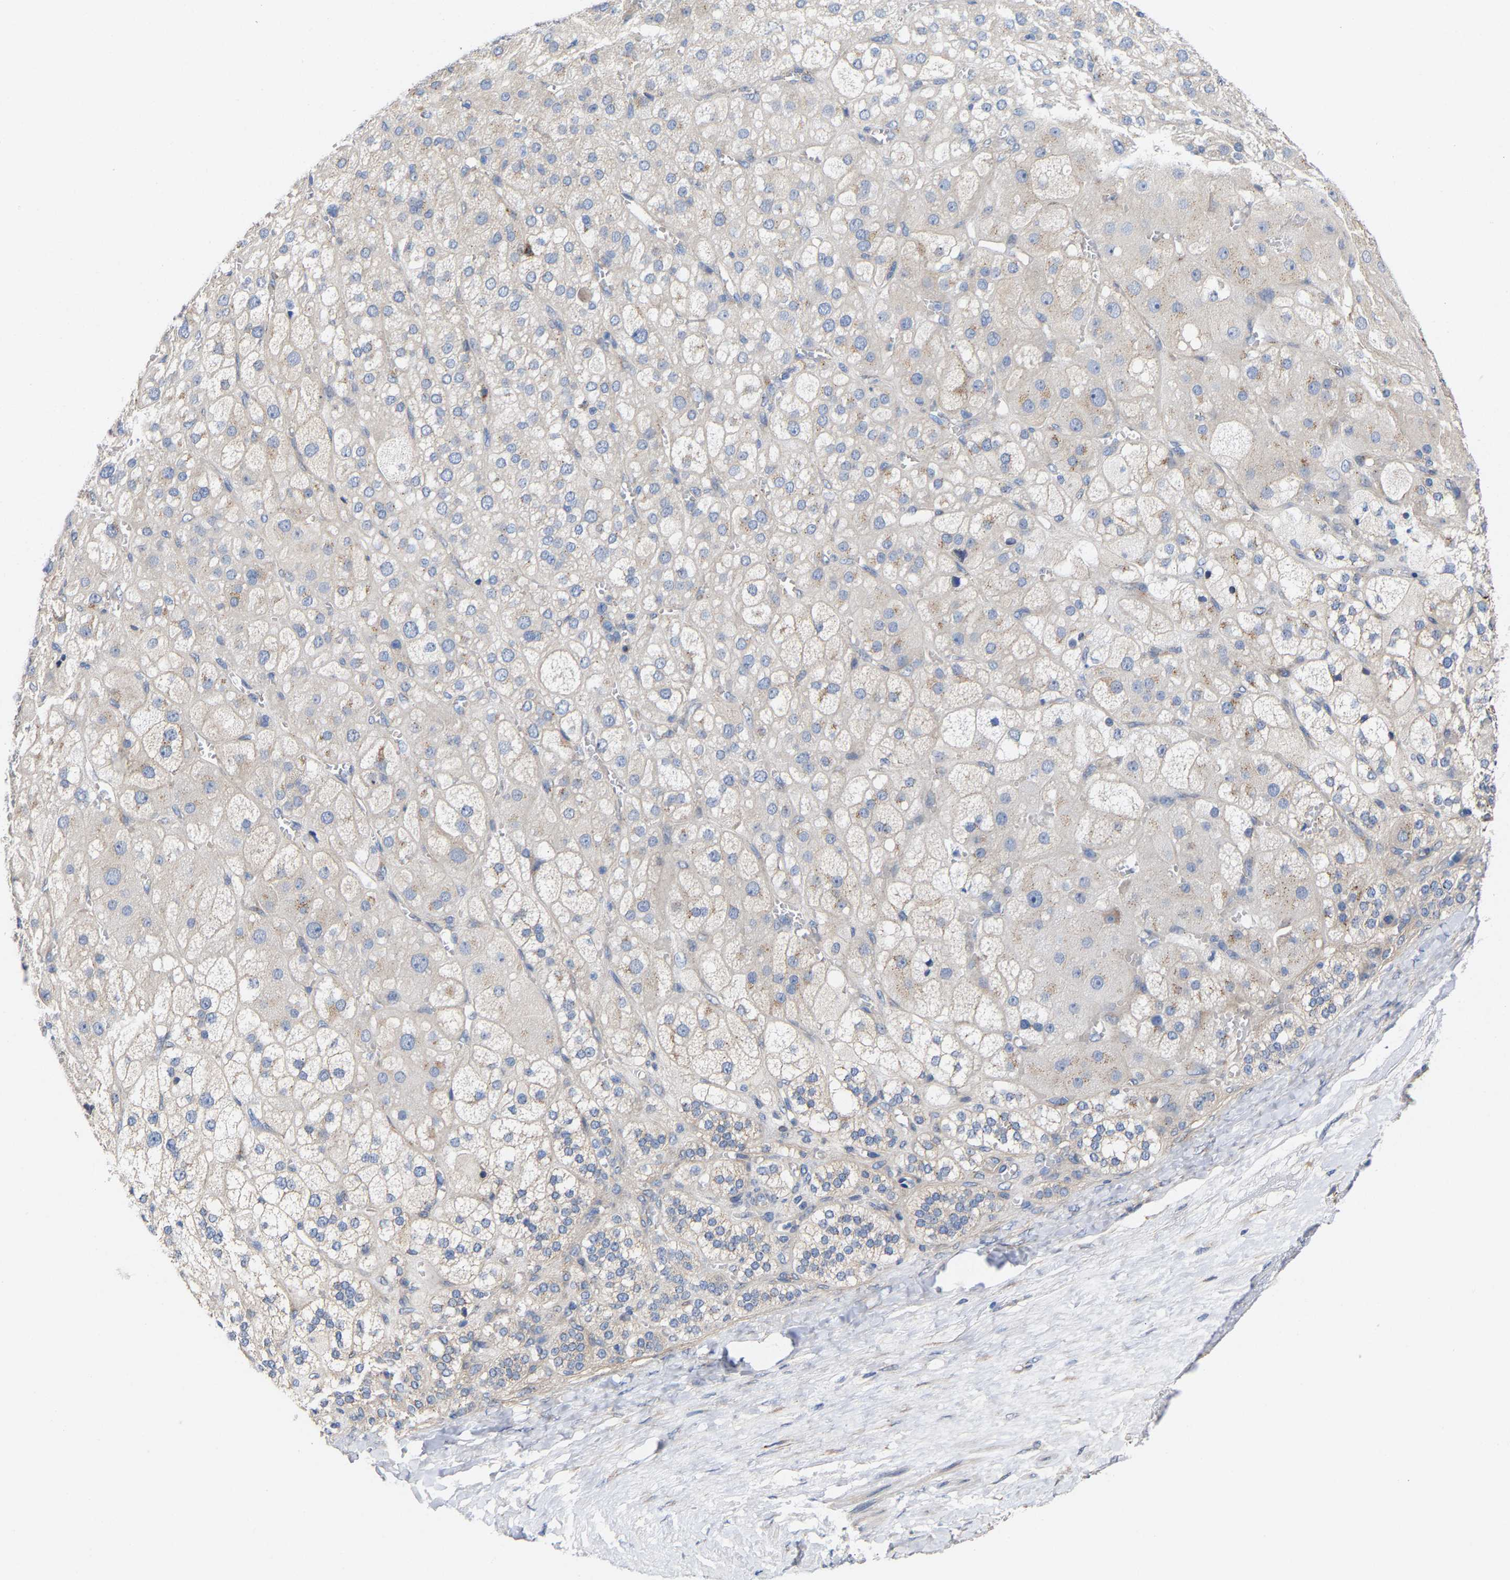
{"staining": {"intensity": "moderate", "quantity": "<25%", "location": "cytoplasmic/membranous"}, "tissue": "adrenal gland", "cell_type": "Glandular cells", "image_type": "normal", "snomed": [{"axis": "morphology", "description": "Normal tissue, NOS"}, {"axis": "topography", "description": "Adrenal gland"}], "caption": "This photomicrograph reveals IHC staining of benign human adrenal gland, with low moderate cytoplasmic/membranous positivity in about <25% of glandular cells.", "gene": "PPP1R15A", "patient": {"sex": "female", "age": 47}}